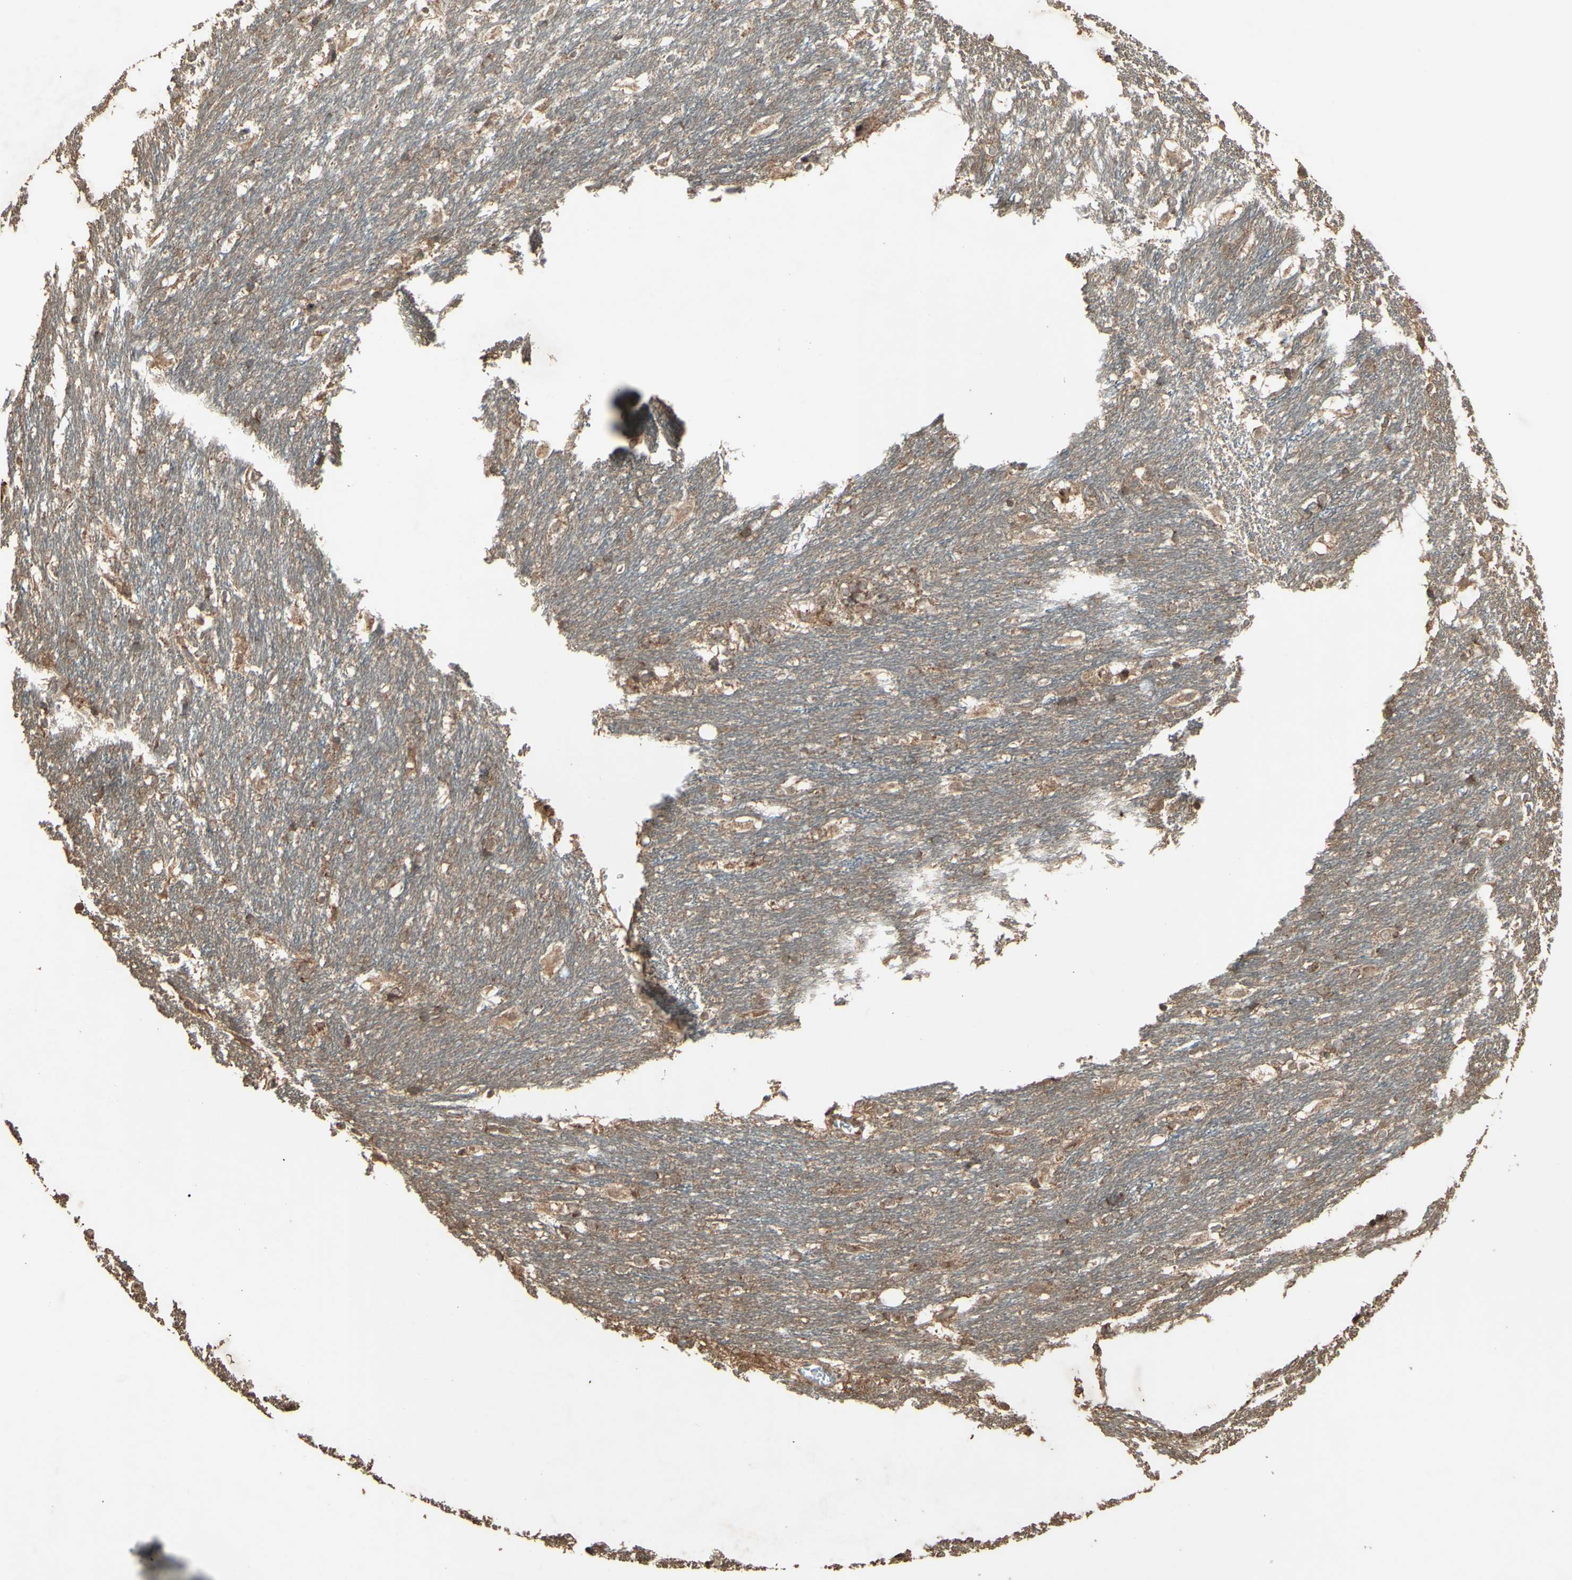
{"staining": {"intensity": "weak", "quantity": "25%-75%", "location": "cytoplasmic/membranous"}, "tissue": "caudate", "cell_type": "Glial cells", "image_type": "normal", "snomed": [{"axis": "morphology", "description": "Normal tissue, NOS"}, {"axis": "topography", "description": "Lateral ventricle wall"}], "caption": "The histopathology image exhibits staining of benign caudate, revealing weak cytoplasmic/membranous protein staining (brown color) within glial cells.", "gene": "AP1G1", "patient": {"sex": "female", "age": 19}}